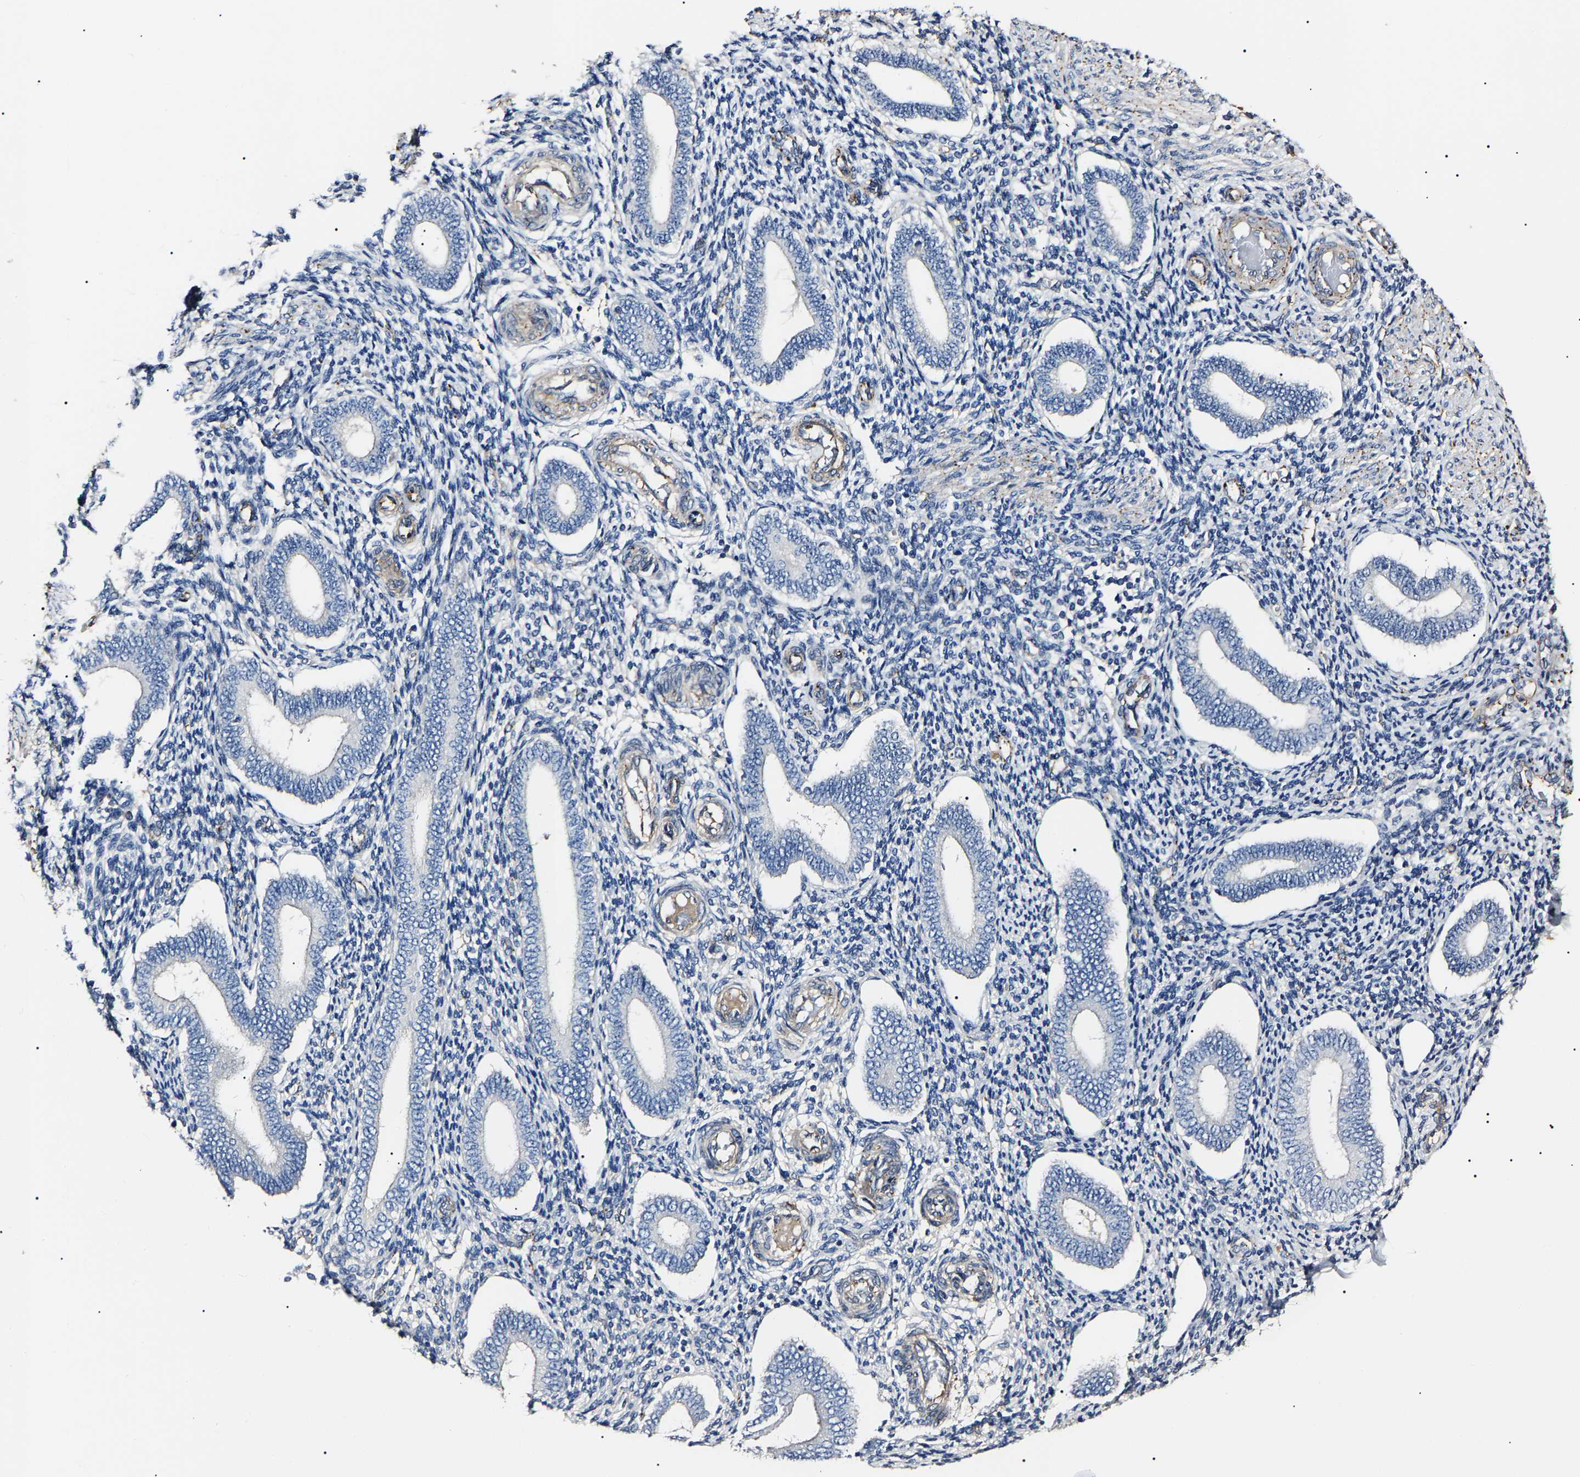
{"staining": {"intensity": "negative", "quantity": "none", "location": "none"}, "tissue": "endometrium", "cell_type": "Cells in endometrial stroma", "image_type": "normal", "snomed": [{"axis": "morphology", "description": "Normal tissue, NOS"}, {"axis": "topography", "description": "Endometrium"}], "caption": "DAB (3,3'-diaminobenzidine) immunohistochemical staining of benign human endometrium demonstrates no significant staining in cells in endometrial stroma. Brightfield microscopy of immunohistochemistry stained with DAB (3,3'-diaminobenzidine) (brown) and hematoxylin (blue), captured at high magnification.", "gene": "KLHL42", "patient": {"sex": "female", "age": 42}}